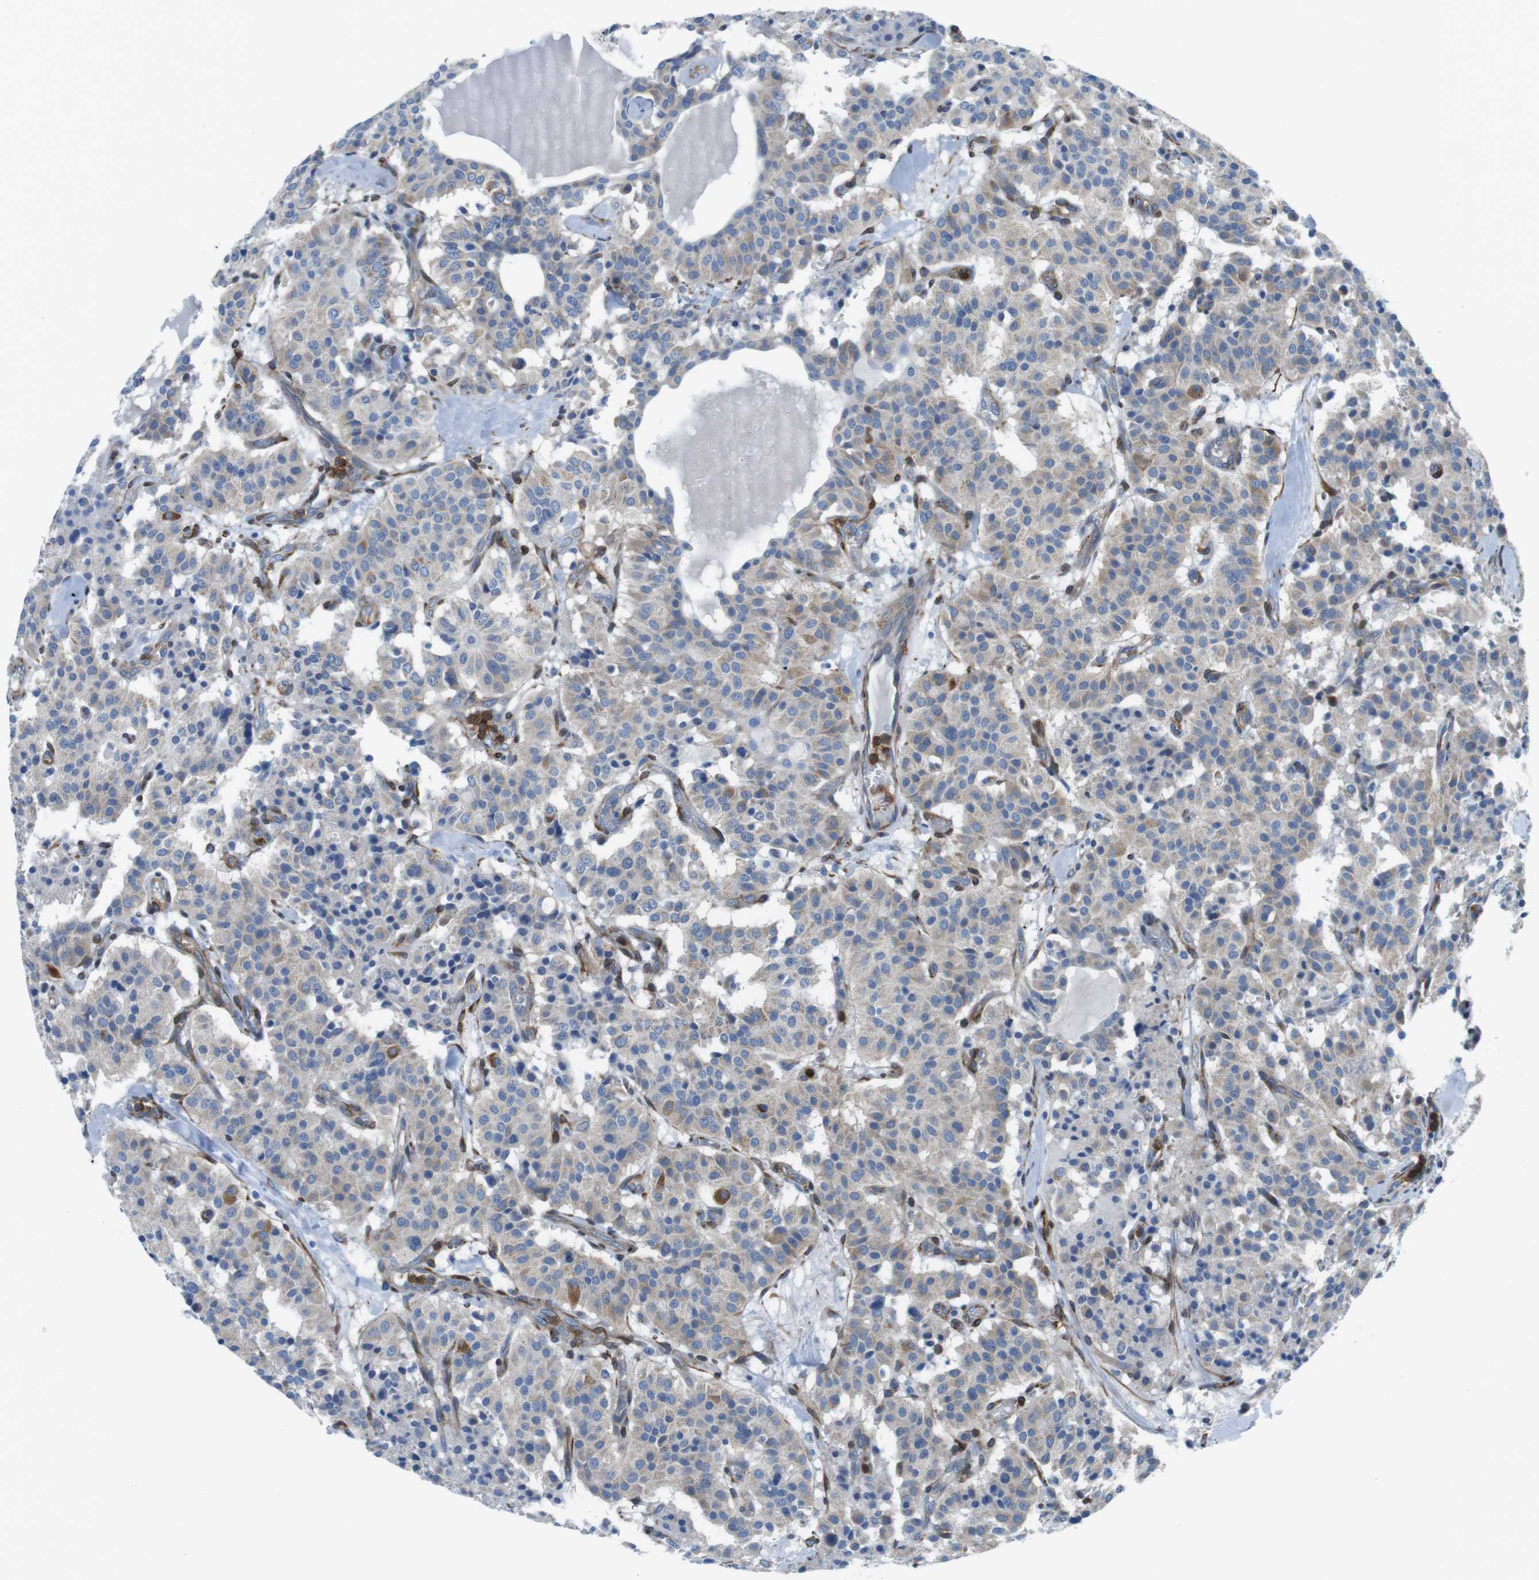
{"staining": {"intensity": "weak", "quantity": ">75%", "location": "cytoplasmic/membranous"}, "tissue": "carcinoid", "cell_type": "Tumor cells", "image_type": "cancer", "snomed": [{"axis": "morphology", "description": "Carcinoid, malignant, NOS"}, {"axis": "topography", "description": "Lung"}], "caption": "Protein staining by immunohistochemistry (IHC) displays weak cytoplasmic/membranous staining in approximately >75% of tumor cells in carcinoid. (Stains: DAB in brown, nuclei in blue, Microscopy: brightfield microscopy at high magnification).", "gene": "EMP2", "patient": {"sex": "male", "age": 30}}